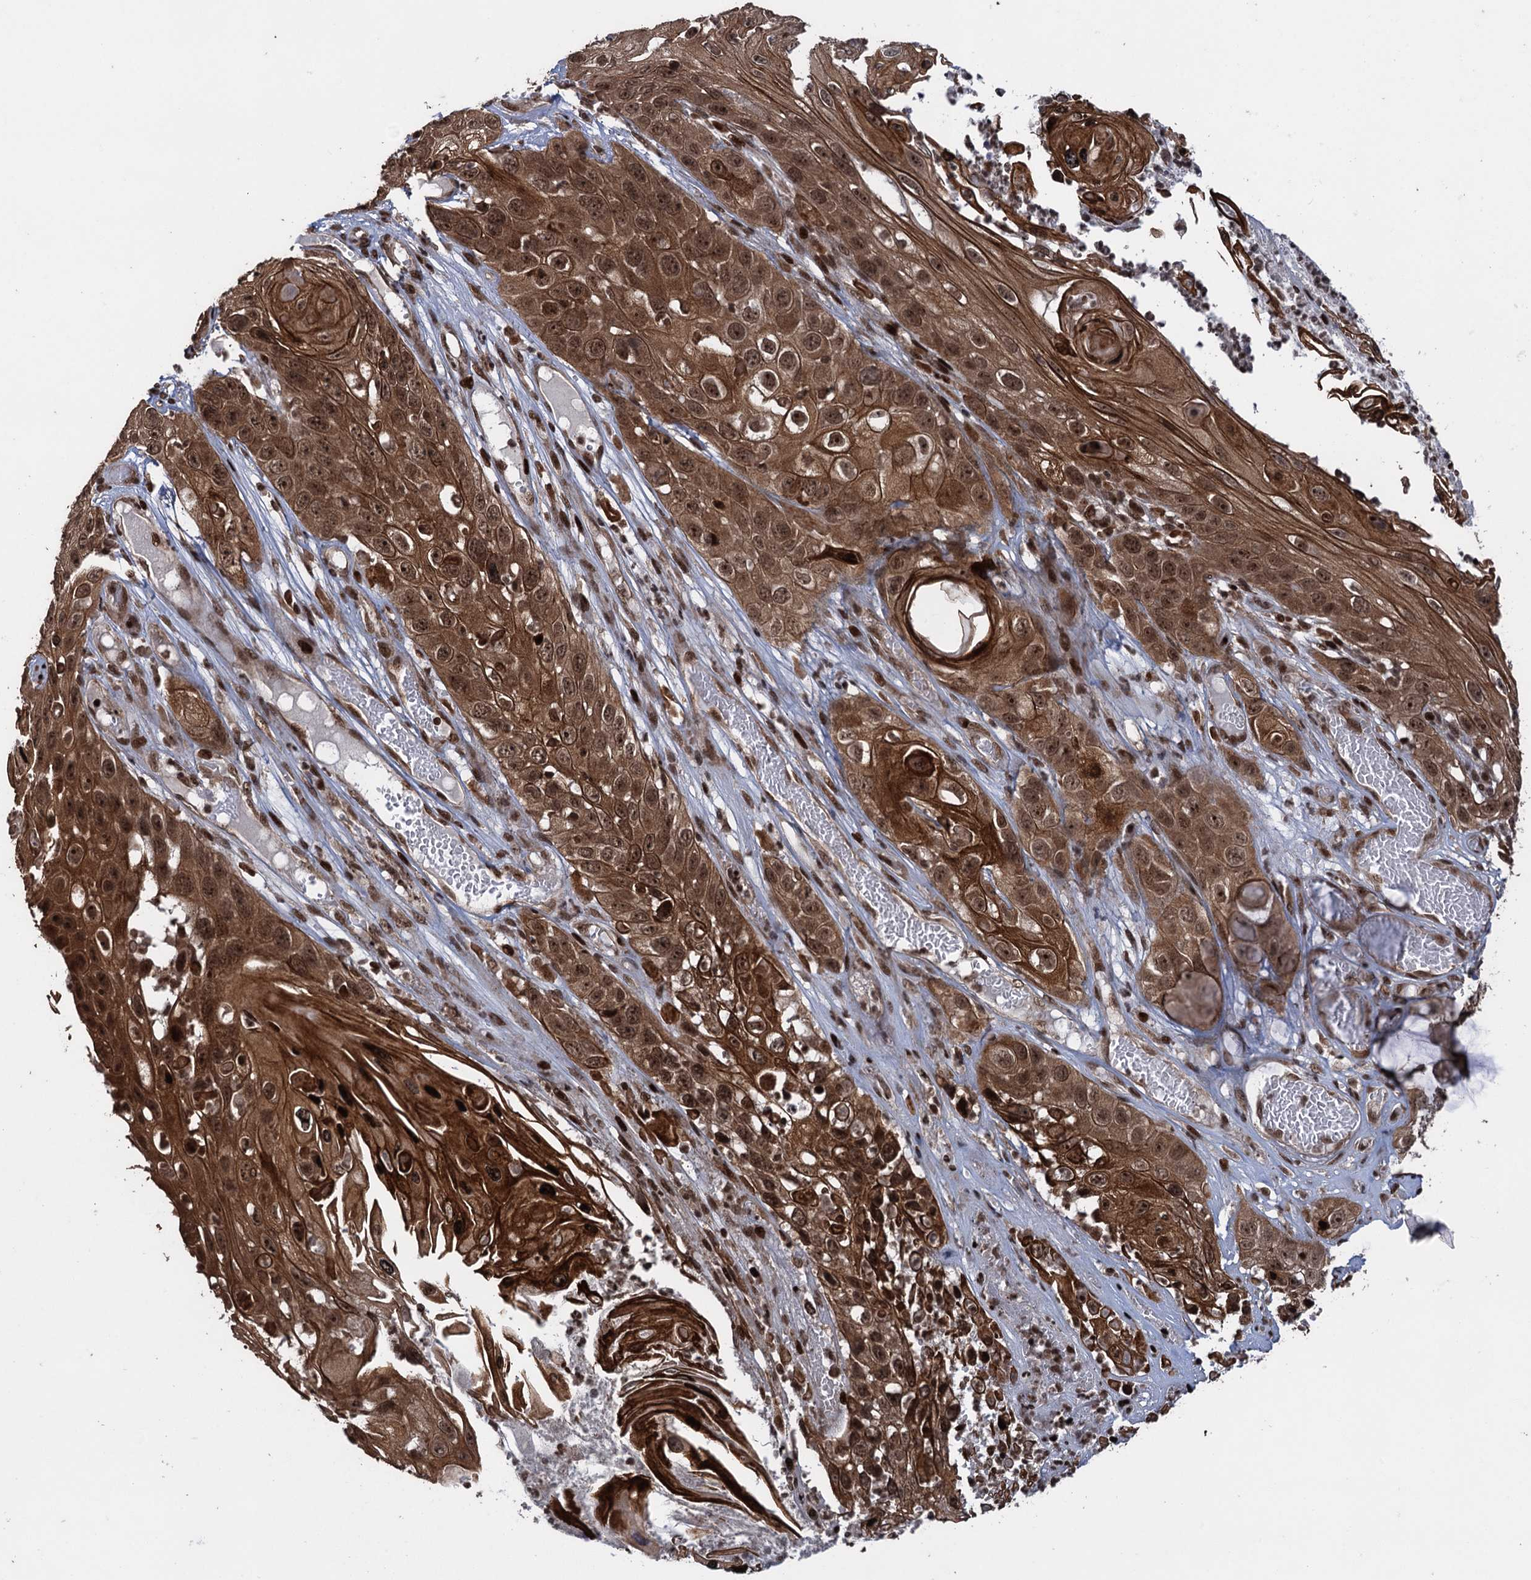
{"staining": {"intensity": "strong", "quantity": ">75%", "location": "cytoplasmic/membranous,nuclear"}, "tissue": "skin cancer", "cell_type": "Tumor cells", "image_type": "cancer", "snomed": [{"axis": "morphology", "description": "Squamous cell carcinoma, NOS"}, {"axis": "topography", "description": "Skin"}], "caption": "Protein analysis of squamous cell carcinoma (skin) tissue displays strong cytoplasmic/membranous and nuclear staining in about >75% of tumor cells.", "gene": "ZNF169", "patient": {"sex": "male", "age": 55}}